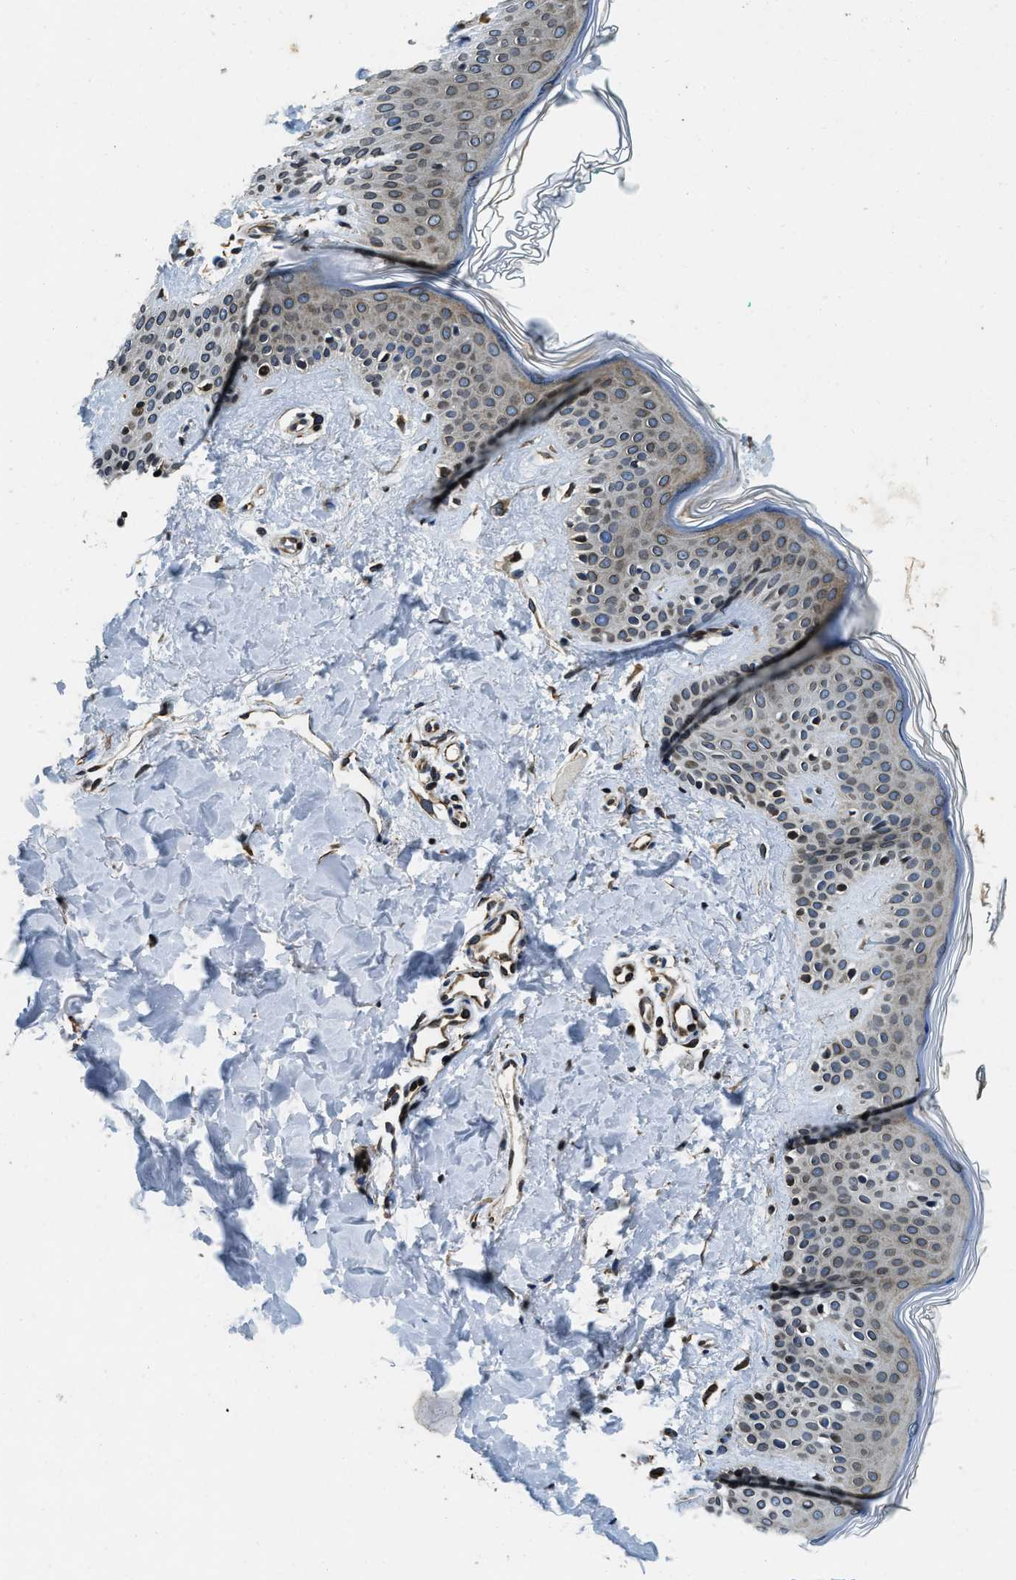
{"staining": {"intensity": "moderate", "quantity": ">75%", "location": "cytoplasmic/membranous,nuclear"}, "tissue": "skin", "cell_type": "Fibroblasts", "image_type": "normal", "snomed": [{"axis": "morphology", "description": "Normal tissue, NOS"}, {"axis": "topography", "description": "Skin"}], "caption": "Moderate cytoplasmic/membranous,nuclear staining is identified in about >75% of fibroblasts in normal skin. (DAB (3,3'-diaminobenzidine) IHC with brightfield microscopy, high magnification).", "gene": "ZC3HC1", "patient": {"sex": "male", "age": 30}}